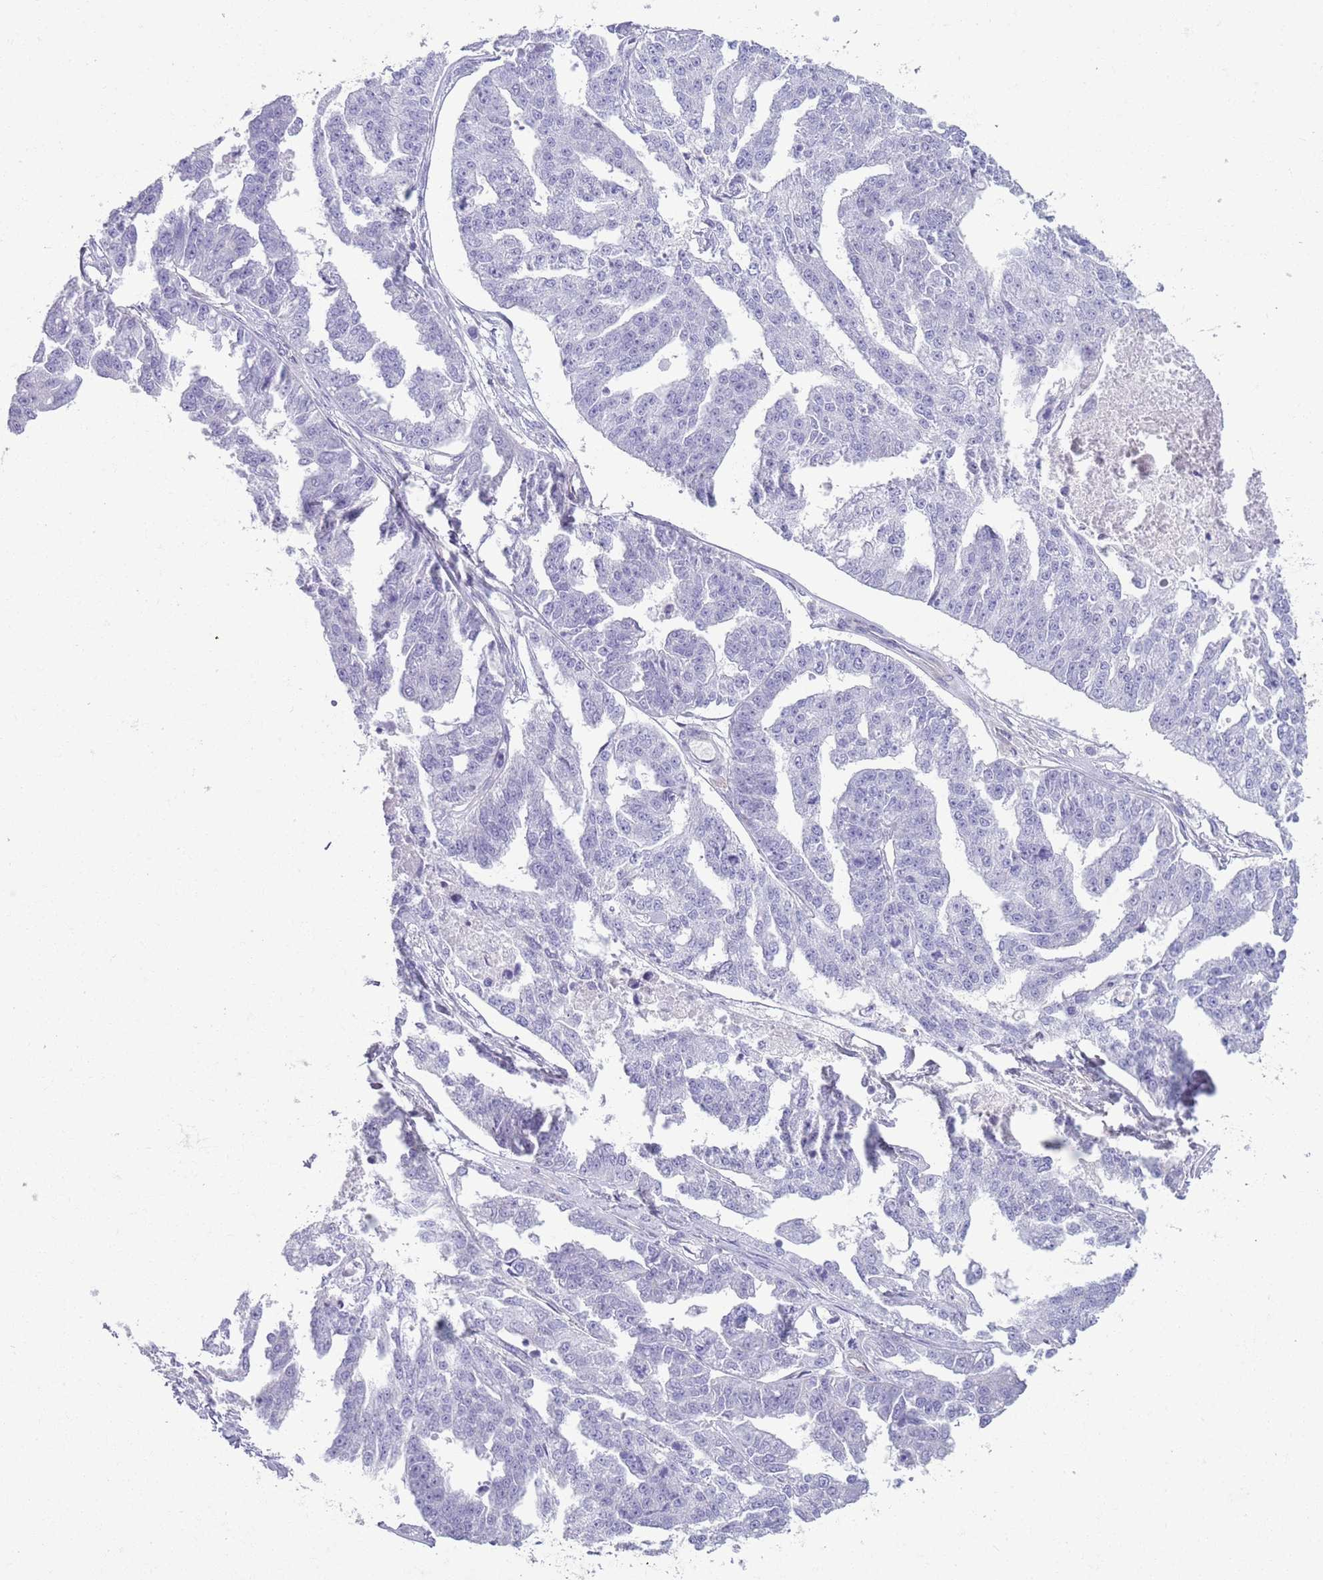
{"staining": {"intensity": "negative", "quantity": "none", "location": "none"}, "tissue": "ovarian cancer", "cell_type": "Tumor cells", "image_type": "cancer", "snomed": [{"axis": "morphology", "description": "Cystadenocarcinoma, serous, NOS"}, {"axis": "topography", "description": "Ovary"}], "caption": "A high-resolution micrograph shows immunohistochemistry (IHC) staining of ovarian cancer, which demonstrates no significant positivity in tumor cells.", "gene": "RBP3", "patient": {"sex": "female", "age": 58}}